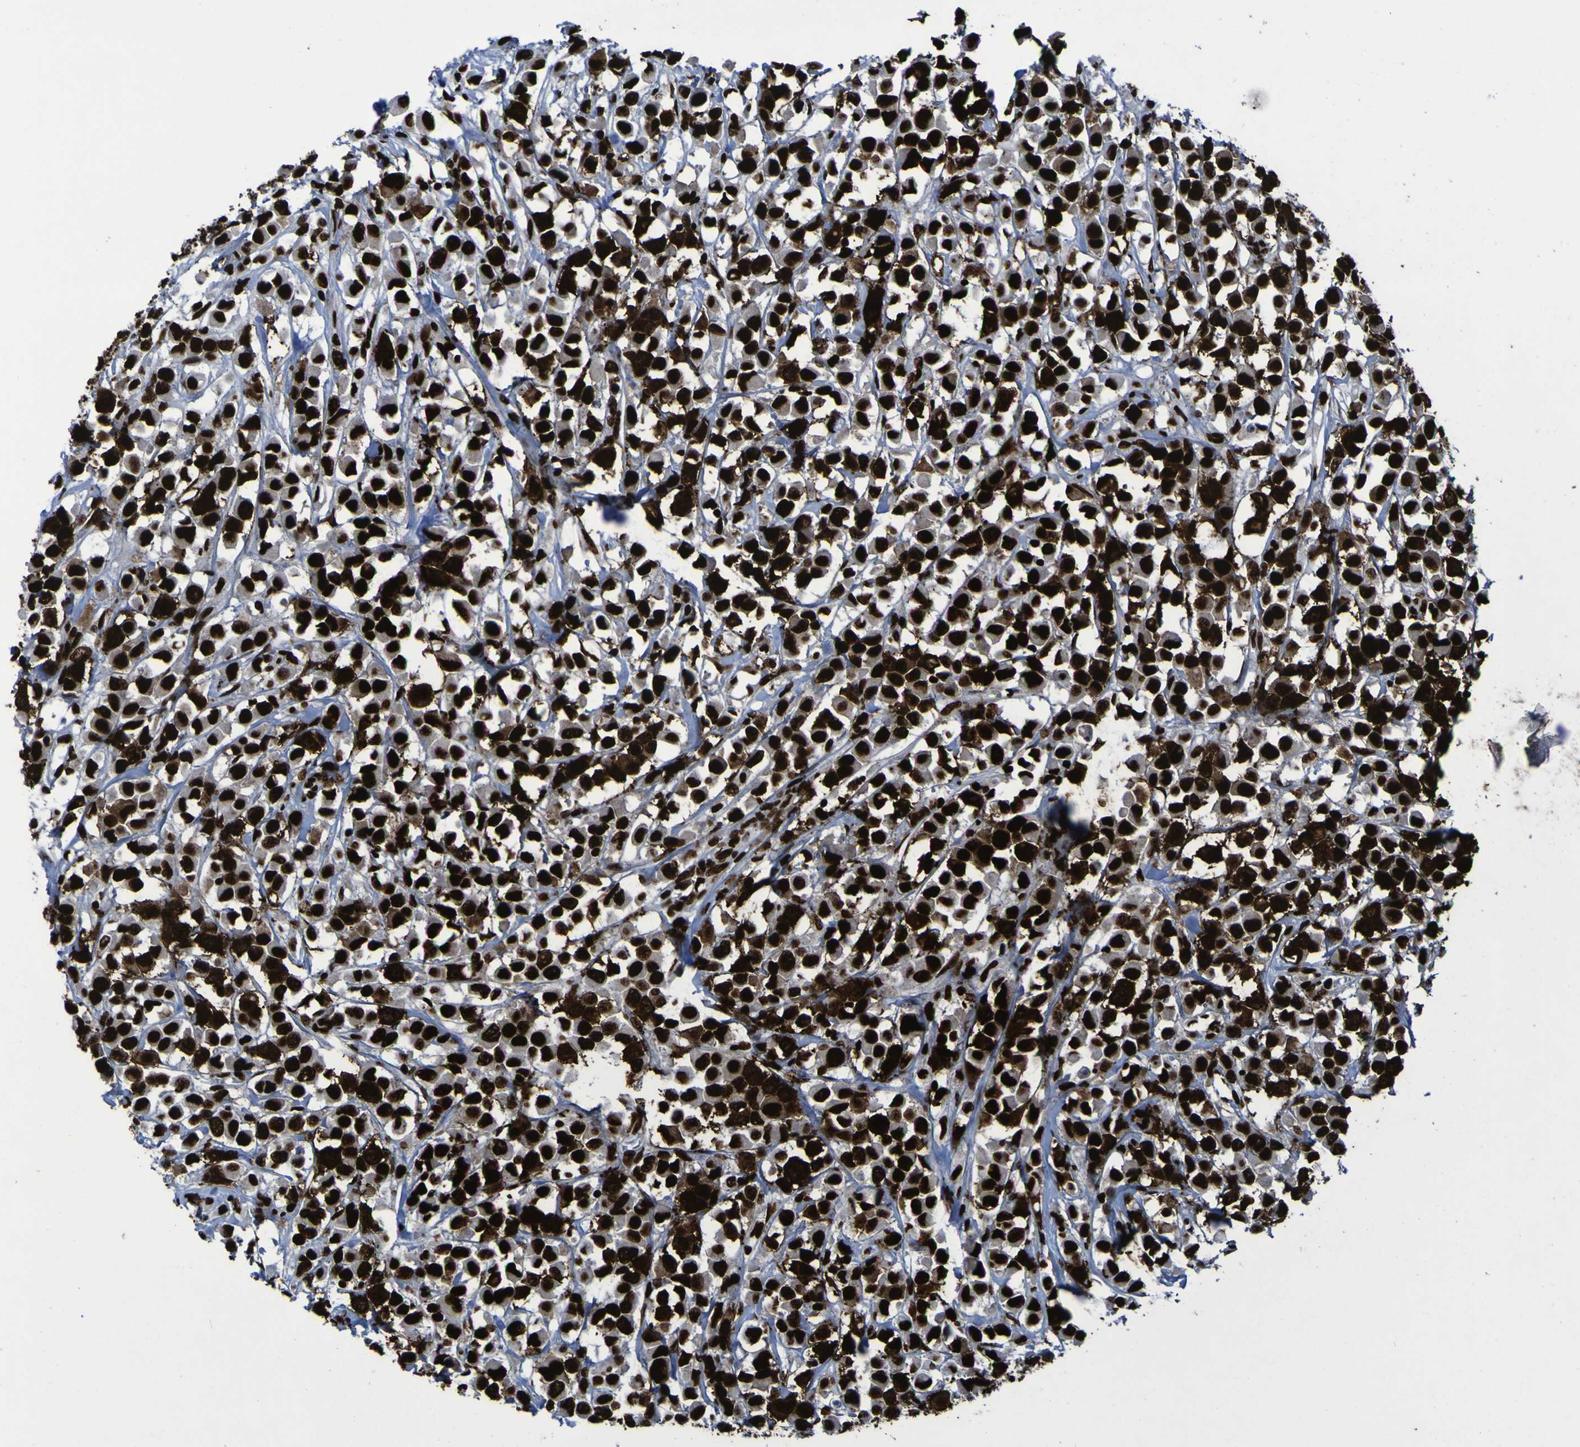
{"staining": {"intensity": "strong", "quantity": ">75%", "location": "nuclear"}, "tissue": "breast cancer", "cell_type": "Tumor cells", "image_type": "cancer", "snomed": [{"axis": "morphology", "description": "Duct carcinoma"}, {"axis": "topography", "description": "Breast"}], "caption": "Immunohistochemistry (DAB) staining of human breast cancer (infiltrating ductal carcinoma) demonstrates strong nuclear protein expression in about >75% of tumor cells.", "gene": "NPM1", "patient": {"sex": "female", "age": 61}}